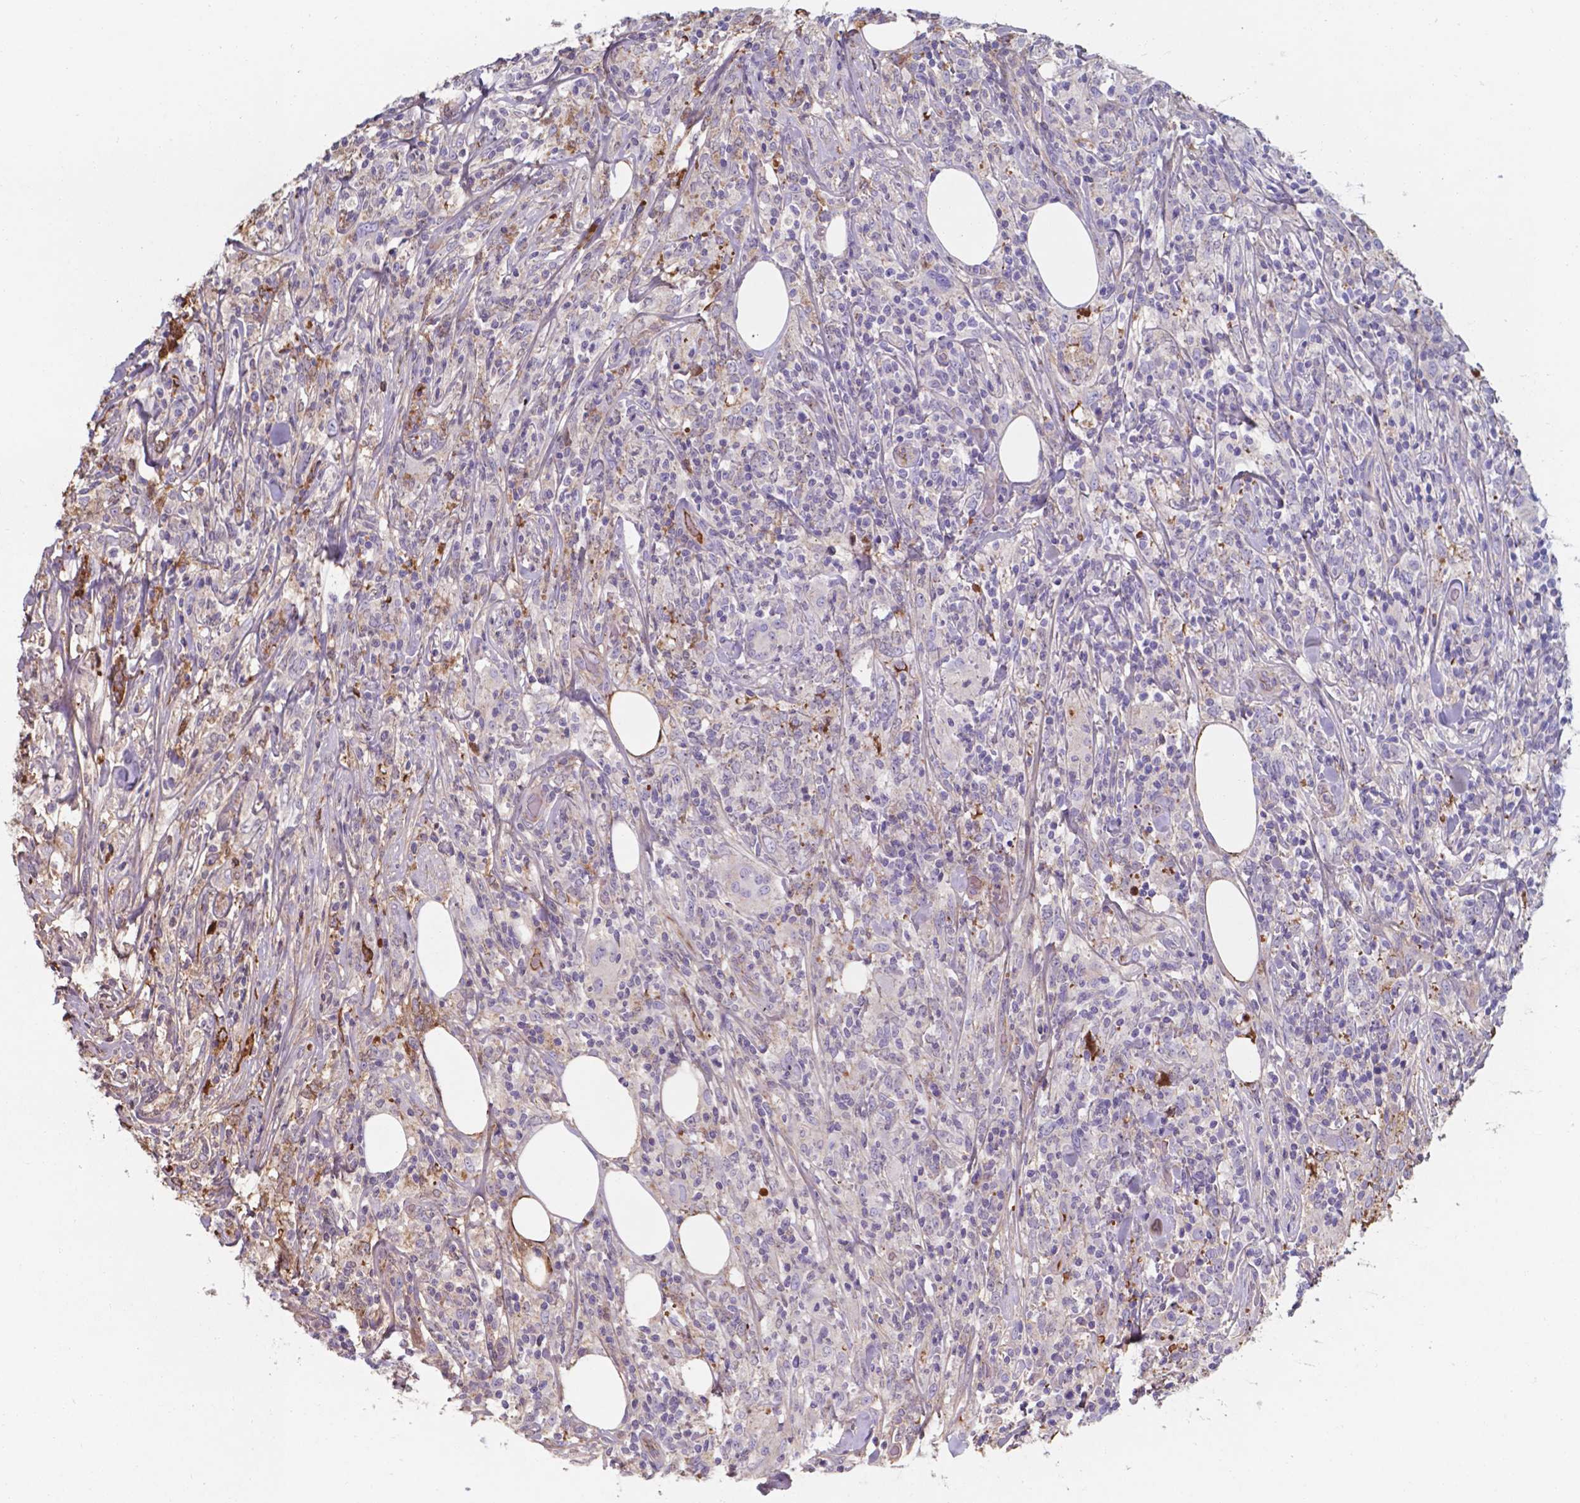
{"staining": {"intensity": "negative", "quantity": "none", "location": "none"}, "tissue": "lymphoma", "cell_type": "Tumor cells", "image_type": "cancer", "snomed": [{"axis": "morphology", "description": "Malignant lymphoma, non-Hodgkin's type, High grade"}, {"axis": "topography", "description": "Lymph node"}], "caption": "Protein analysis of high-grade malignant lymphoma, non-Hodgkin's type exhibits no significant positivity in tumor cells.", "gene": "SERPINA1", "patient": {"sex": "female", "age": 84}}